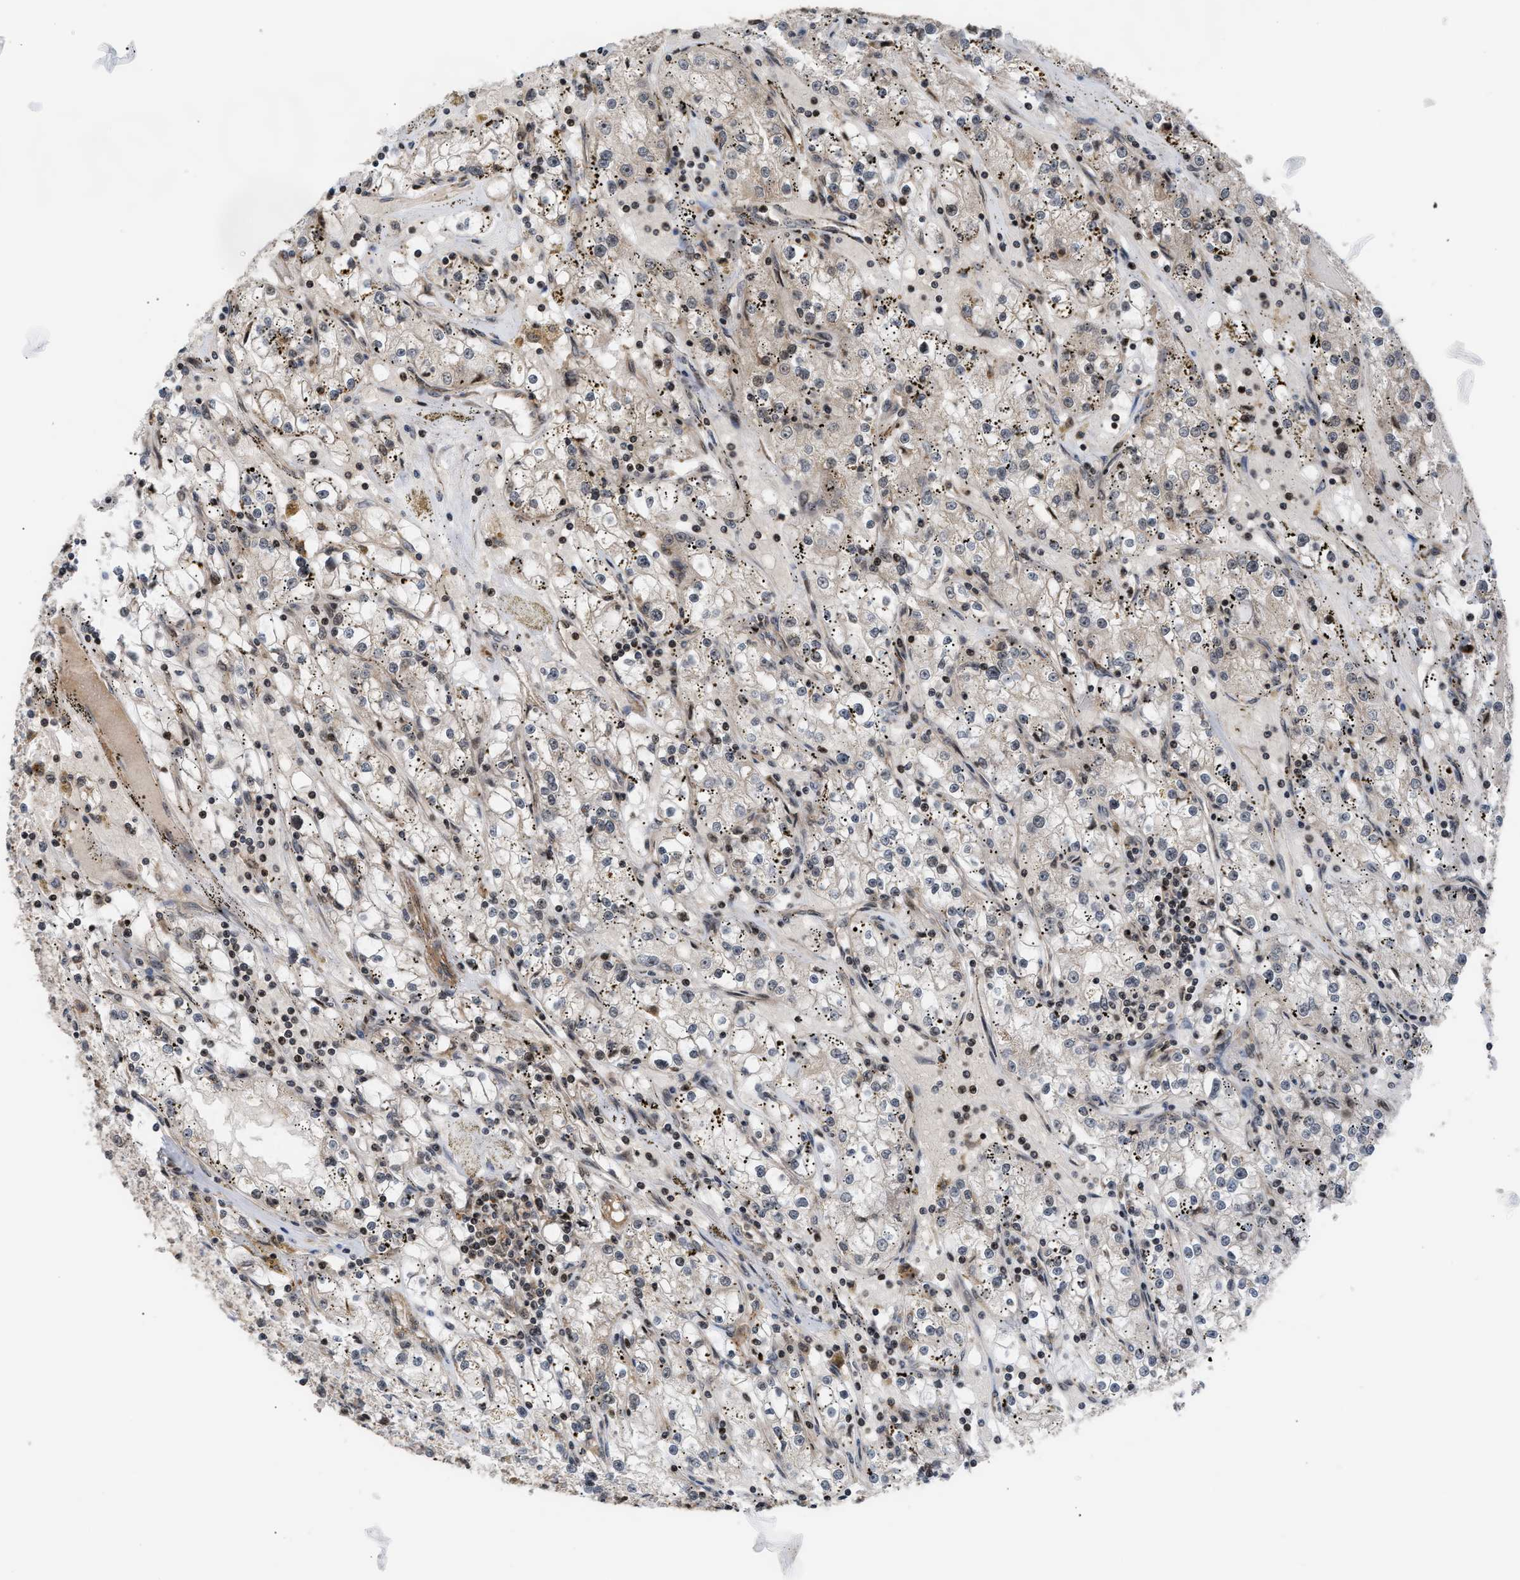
{"staining": {"intensity": "negative", "quantity": "none", "location": "none"}, "tissue": "renal cancer", "cell_type": "Tumor cells", "image_type": "cancer", "snomed": [{"axis": "morphology", "description": "Adenocarcinoma, NOS"}, {"axis": "topography", "description": "Kidney"}], "caption": "Immunohistochemical staining of renal cancer (adenocarcinoma) exhibits no significant positivity in tumor cells.", "gene": "STAU2", "patient": {"sex": "male", "age": 56}}